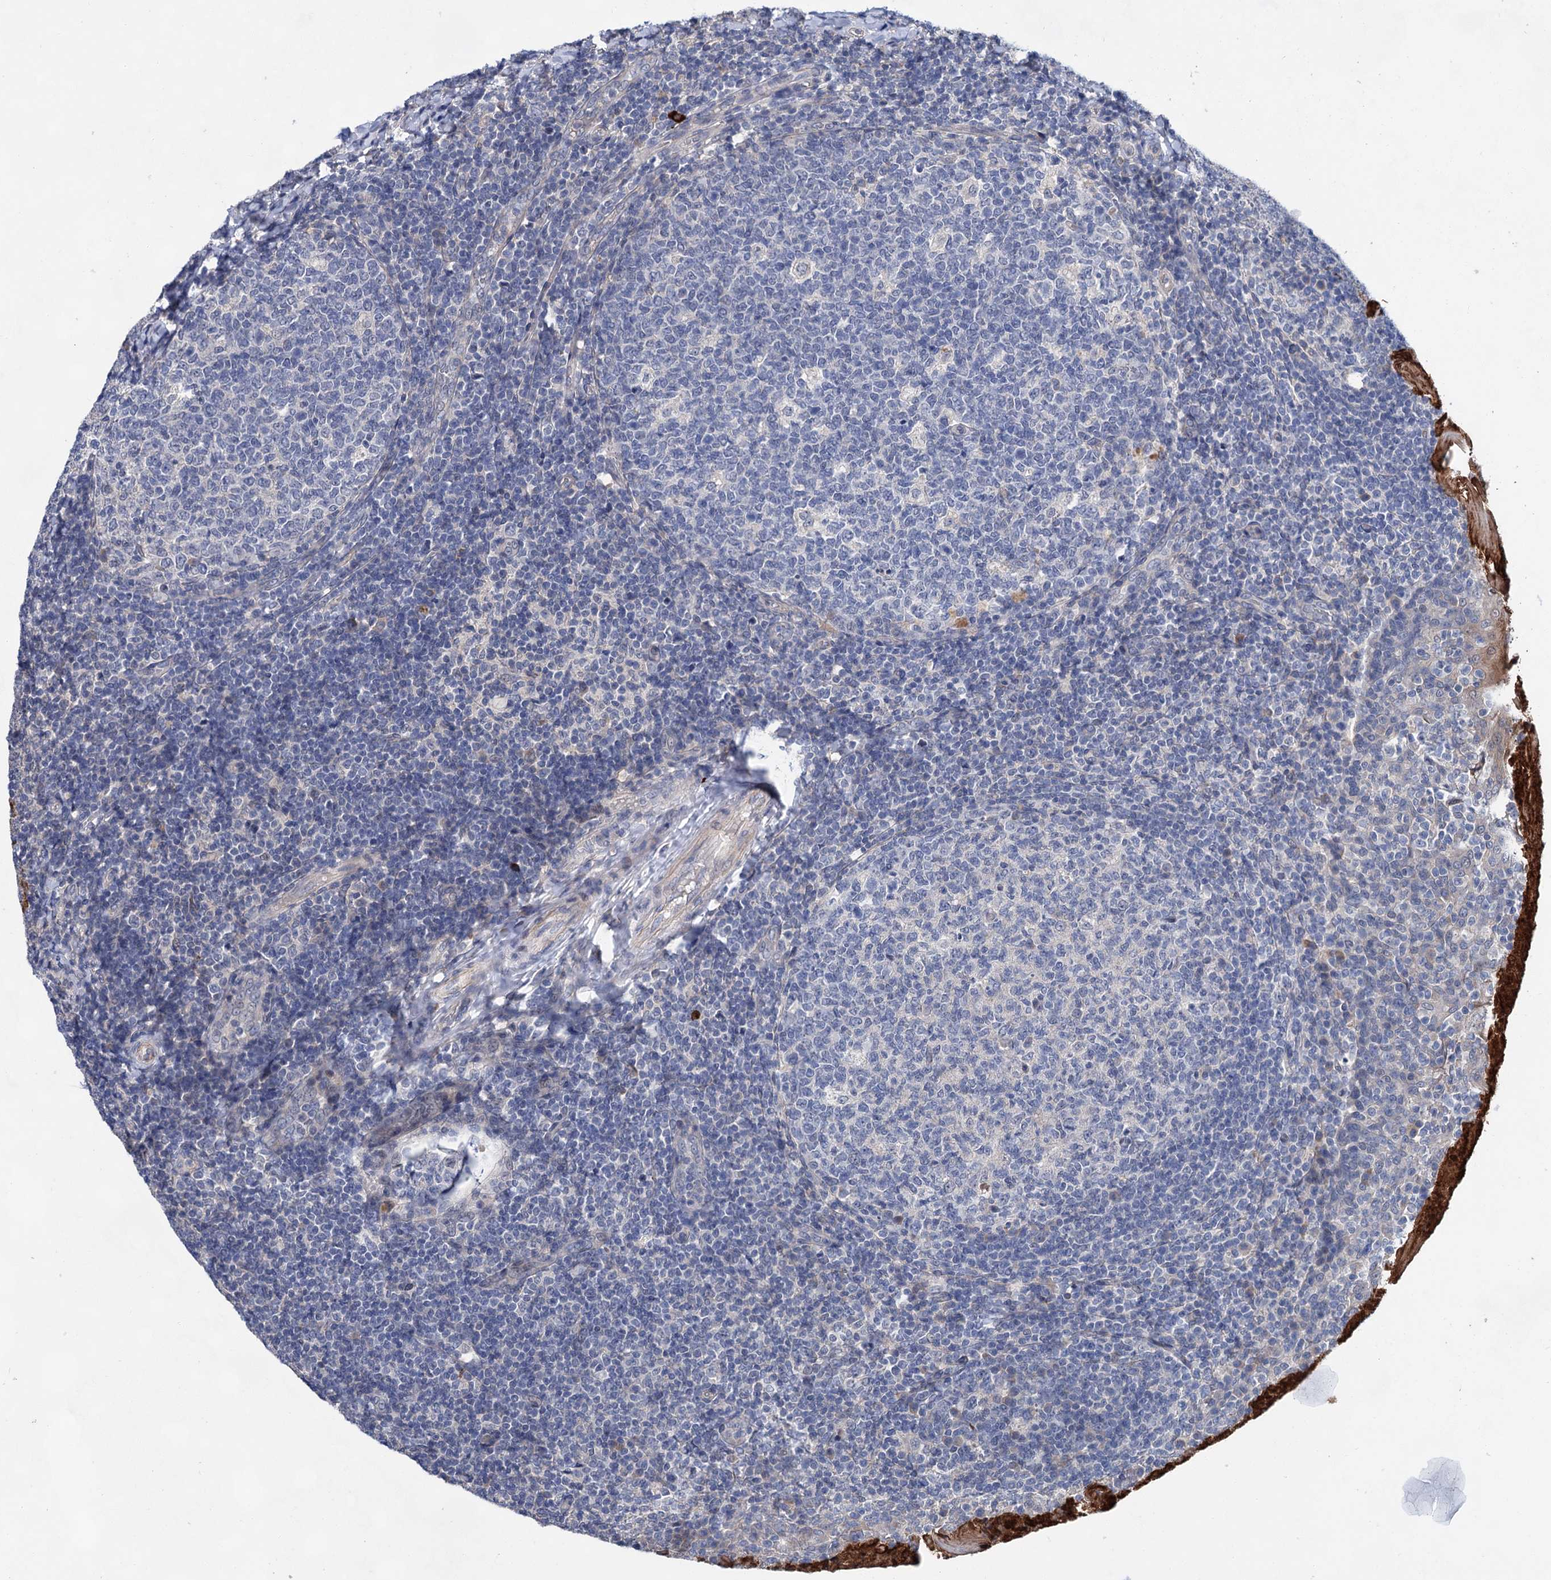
{"staining": {"intensity": "negative", "quantity": "none", "location": "none"}, "tissue": "tonsil", "cell_type": "Germinal center cells", "image_type": "normal", "snomed": [{"axis": "morphology", "description": "Normal tissue, NOS"}, {"axis": "topography", "description": "Tonsil"}], "caption": "This is a histopathology image of immunohistochemistry (IHC) staining of unremarkable tonsil, which shows no positivity in germinal center cells. (DAB immunohistochemistry with hematoxylin counter stain).", "gene": "MORN3", "patient": {"sex": "female", "age": 19}}